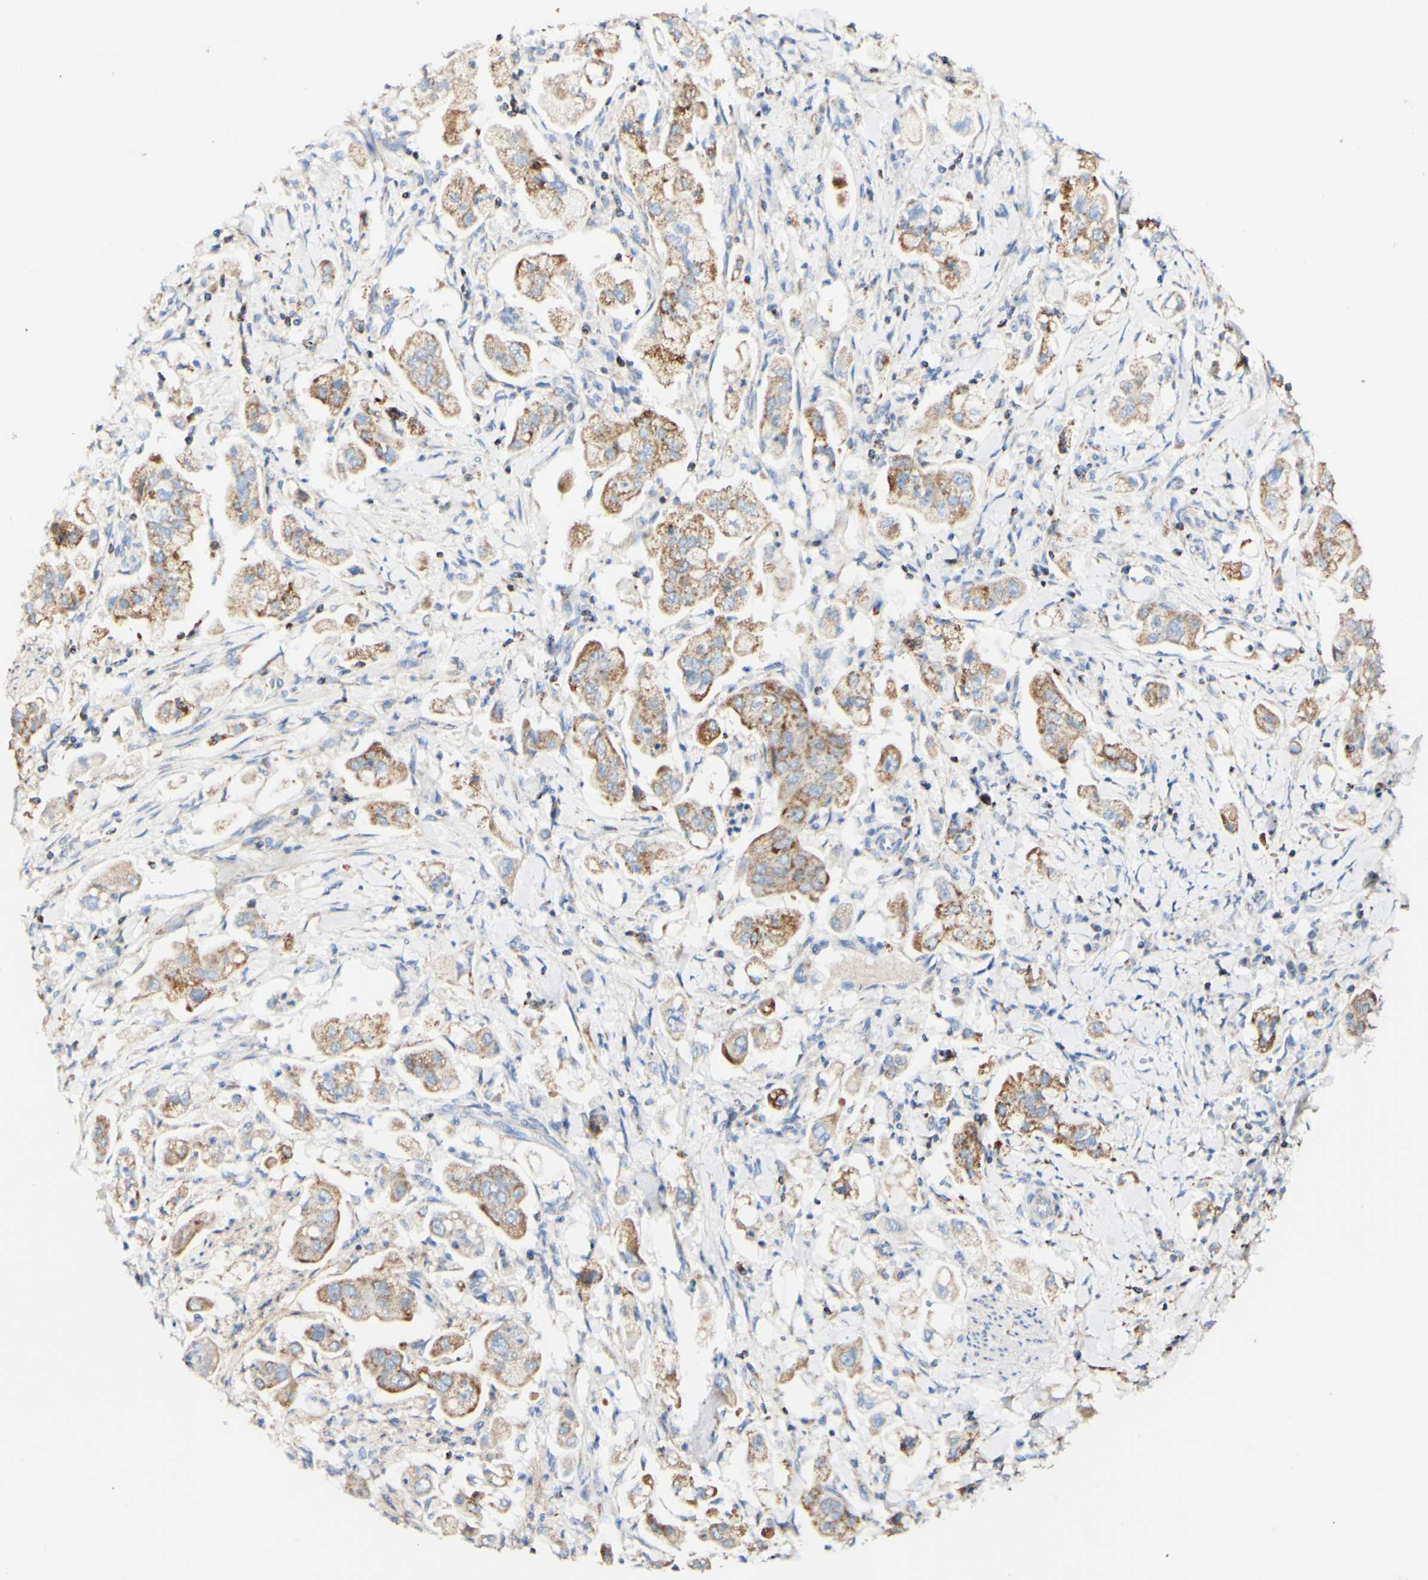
{"staining": {"intensity": "moderate", "quantity": ">75%", "location": "cytoplasmic/membranous"}, "tissue": "stomach cancer", "cell_type": "Tumor cells", "image_type": "cancer", "snomed": [{"axis": "morphology", "description": "Adenocarcinoma, NOS"}, {"axis": "topography", "description": "Stomach"}], "caption": "Protein analysis of stomach cancer tissue displays moderate cytoplasmic/membranous staining in approximately >75% of tumor cells. The protein of interest is stained brown, and the nuclei are stained in blue (DAB (3,3'-diaminobenzidine) IHC with brightfield microscopy, high magnification).", "gene": "OXCT1", "patient": {"sex": "male", "age": 62}}